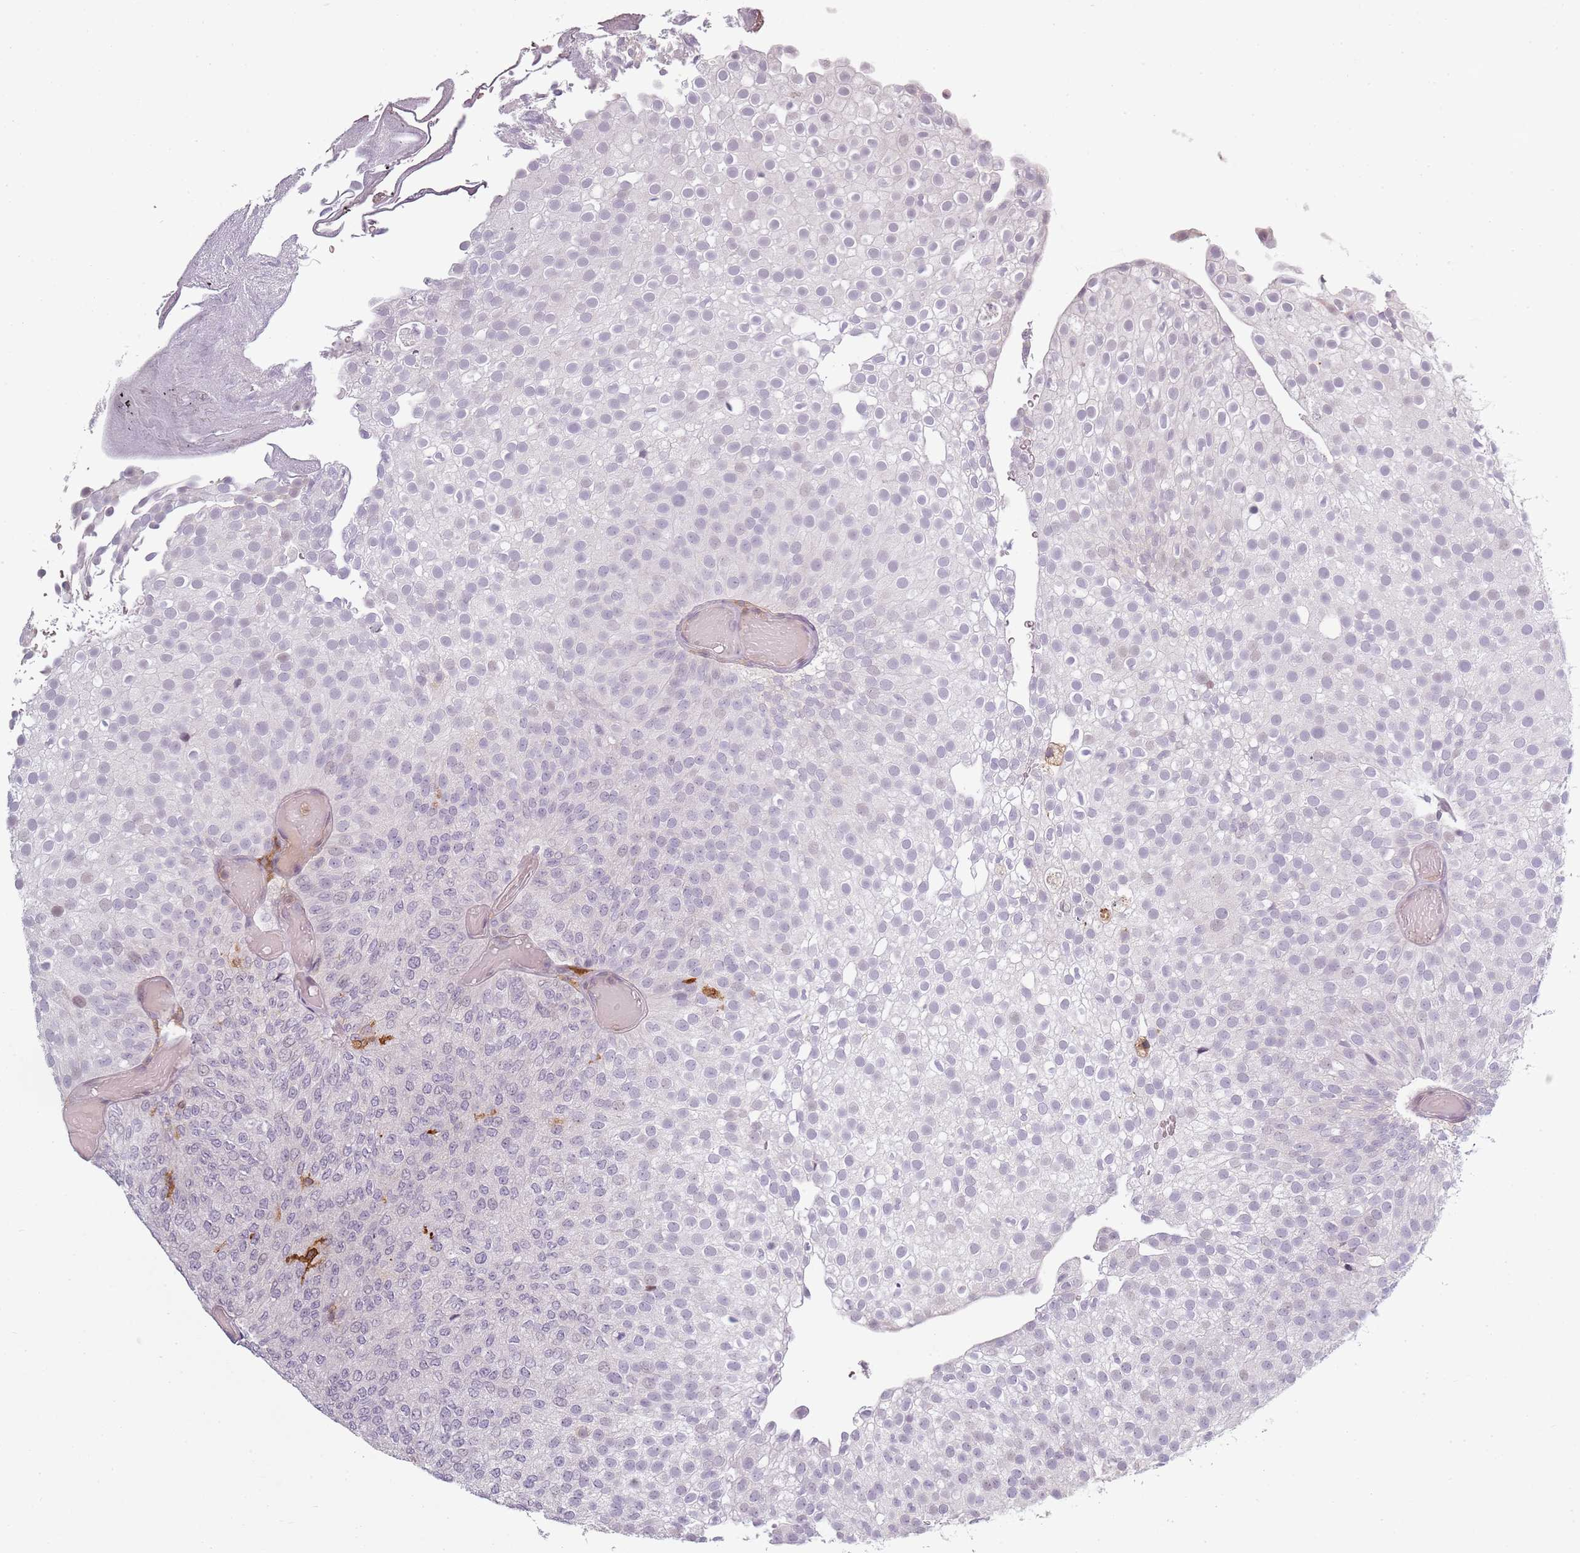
{"staining": {"intensity": "negative", "quantity": "none", "location": "none"}, "tissue": "urothelial cancer", "cell_type": "Tumor cells", "image_type": "cancer", "snomed": [{"axis": "morphology", "description": "Urothelial carcinoma, Low grade"}, {"axis": "topography", "description": "Urinary bladder"}], "caption": "DAB (3,3'-diaminobenzidine) immunohistochemical staining of human urothelial cancer shows no significant staining in tumor cells. (DAB immunohistochemistry visualized using brightfield microscopy, high magnification).", "gene": "CC2D2B", "patient": {"sex": "male", "age": 78}}